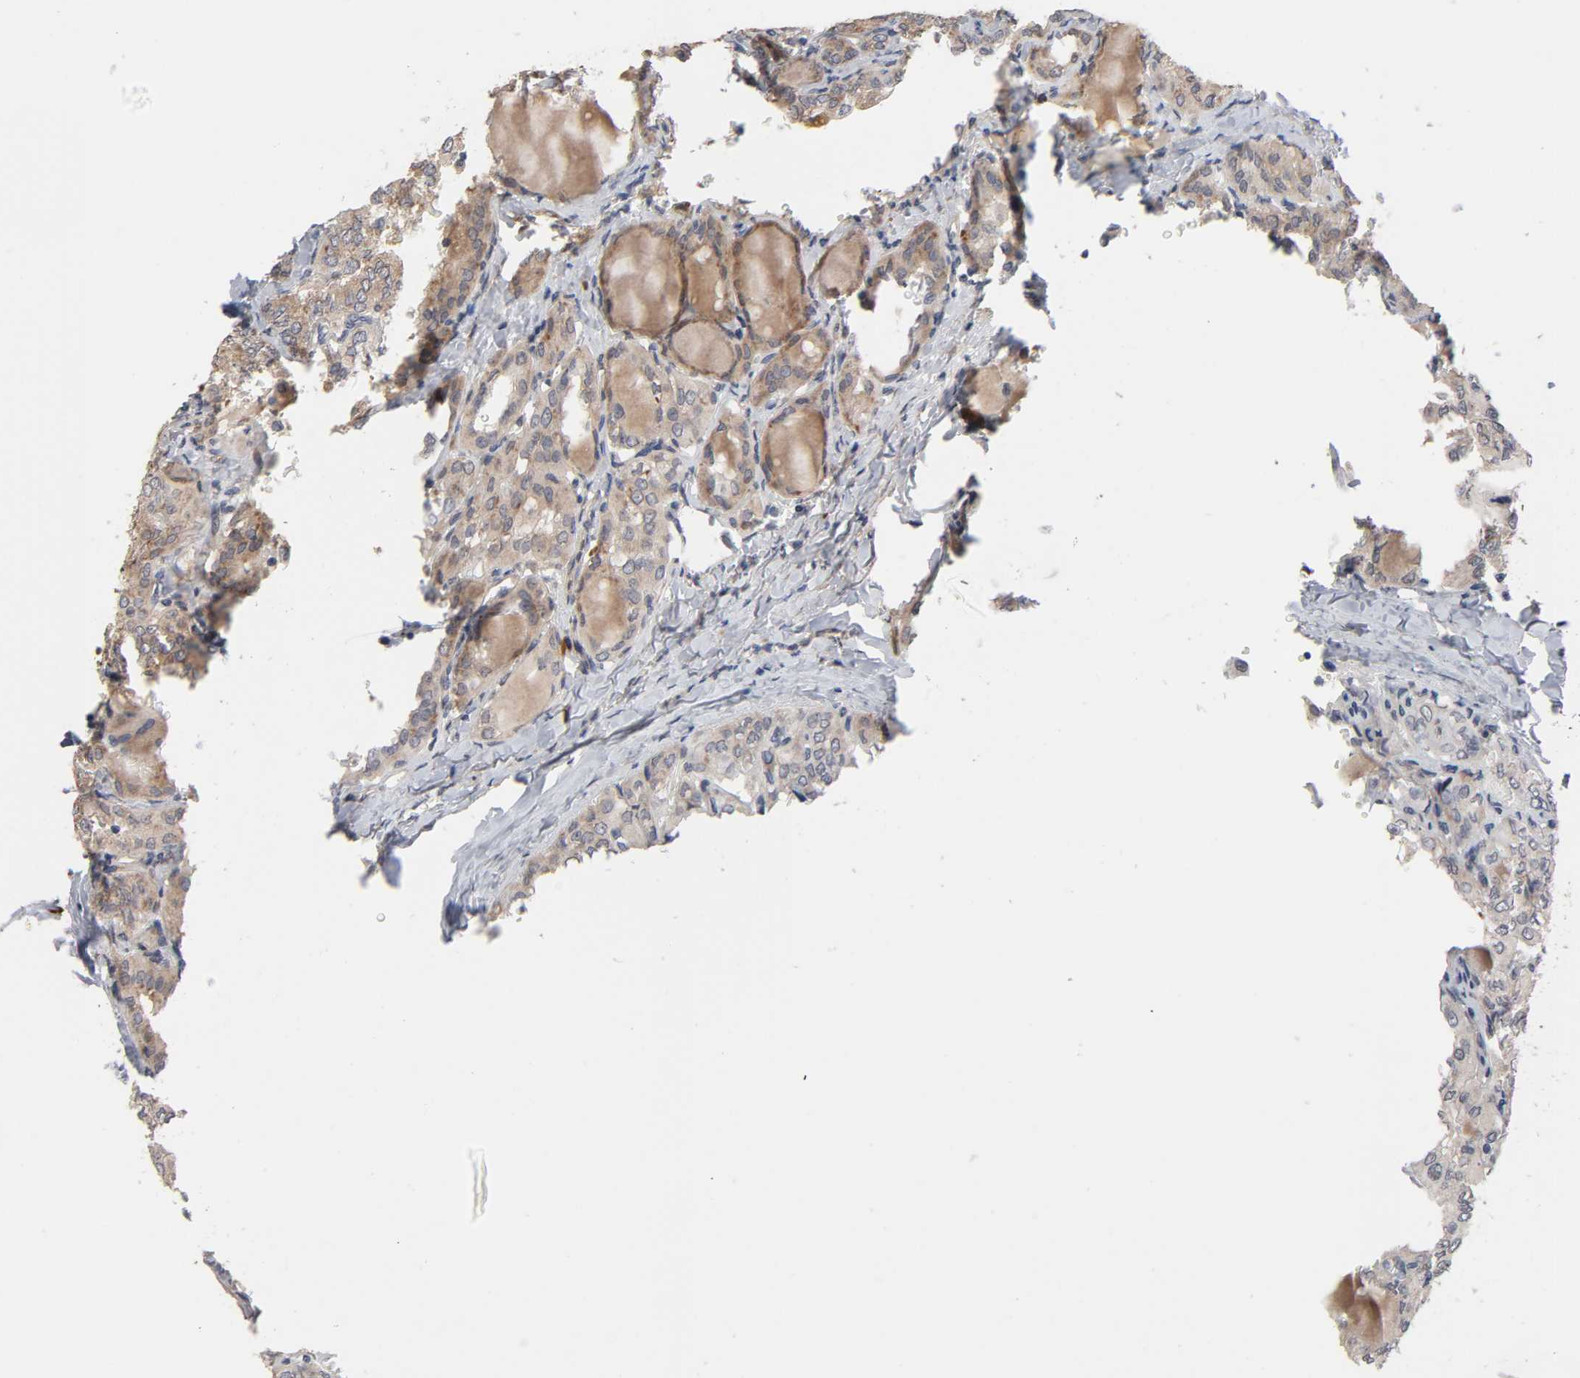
{"staining": {"intensity": "weak", "quantity": ">75%", "location": "cytoplasmic/membranous"}, "tissue": "thyroid cancer", "cell_type": "Tumor cells", "image_type": "cancer", "snomed": [{"axis": "morphology", "description": "Papillary adenocarcinoma, NOS"}, {"axis": "topography", "description": "Thyroid gland"}], "caption": "Tumor cells reveal low levels of weak cytoplasmic/membranous expression in about >75% of cells in human thyroid cancer. The staining was performed using DAB (3,3'-diaminobenzidine), with brown indicating positive protein expression. Nuclei are stained blue with hematoxylin.", "gene": "HDLBP", "patient": {"sex": "male", "age": 20}}